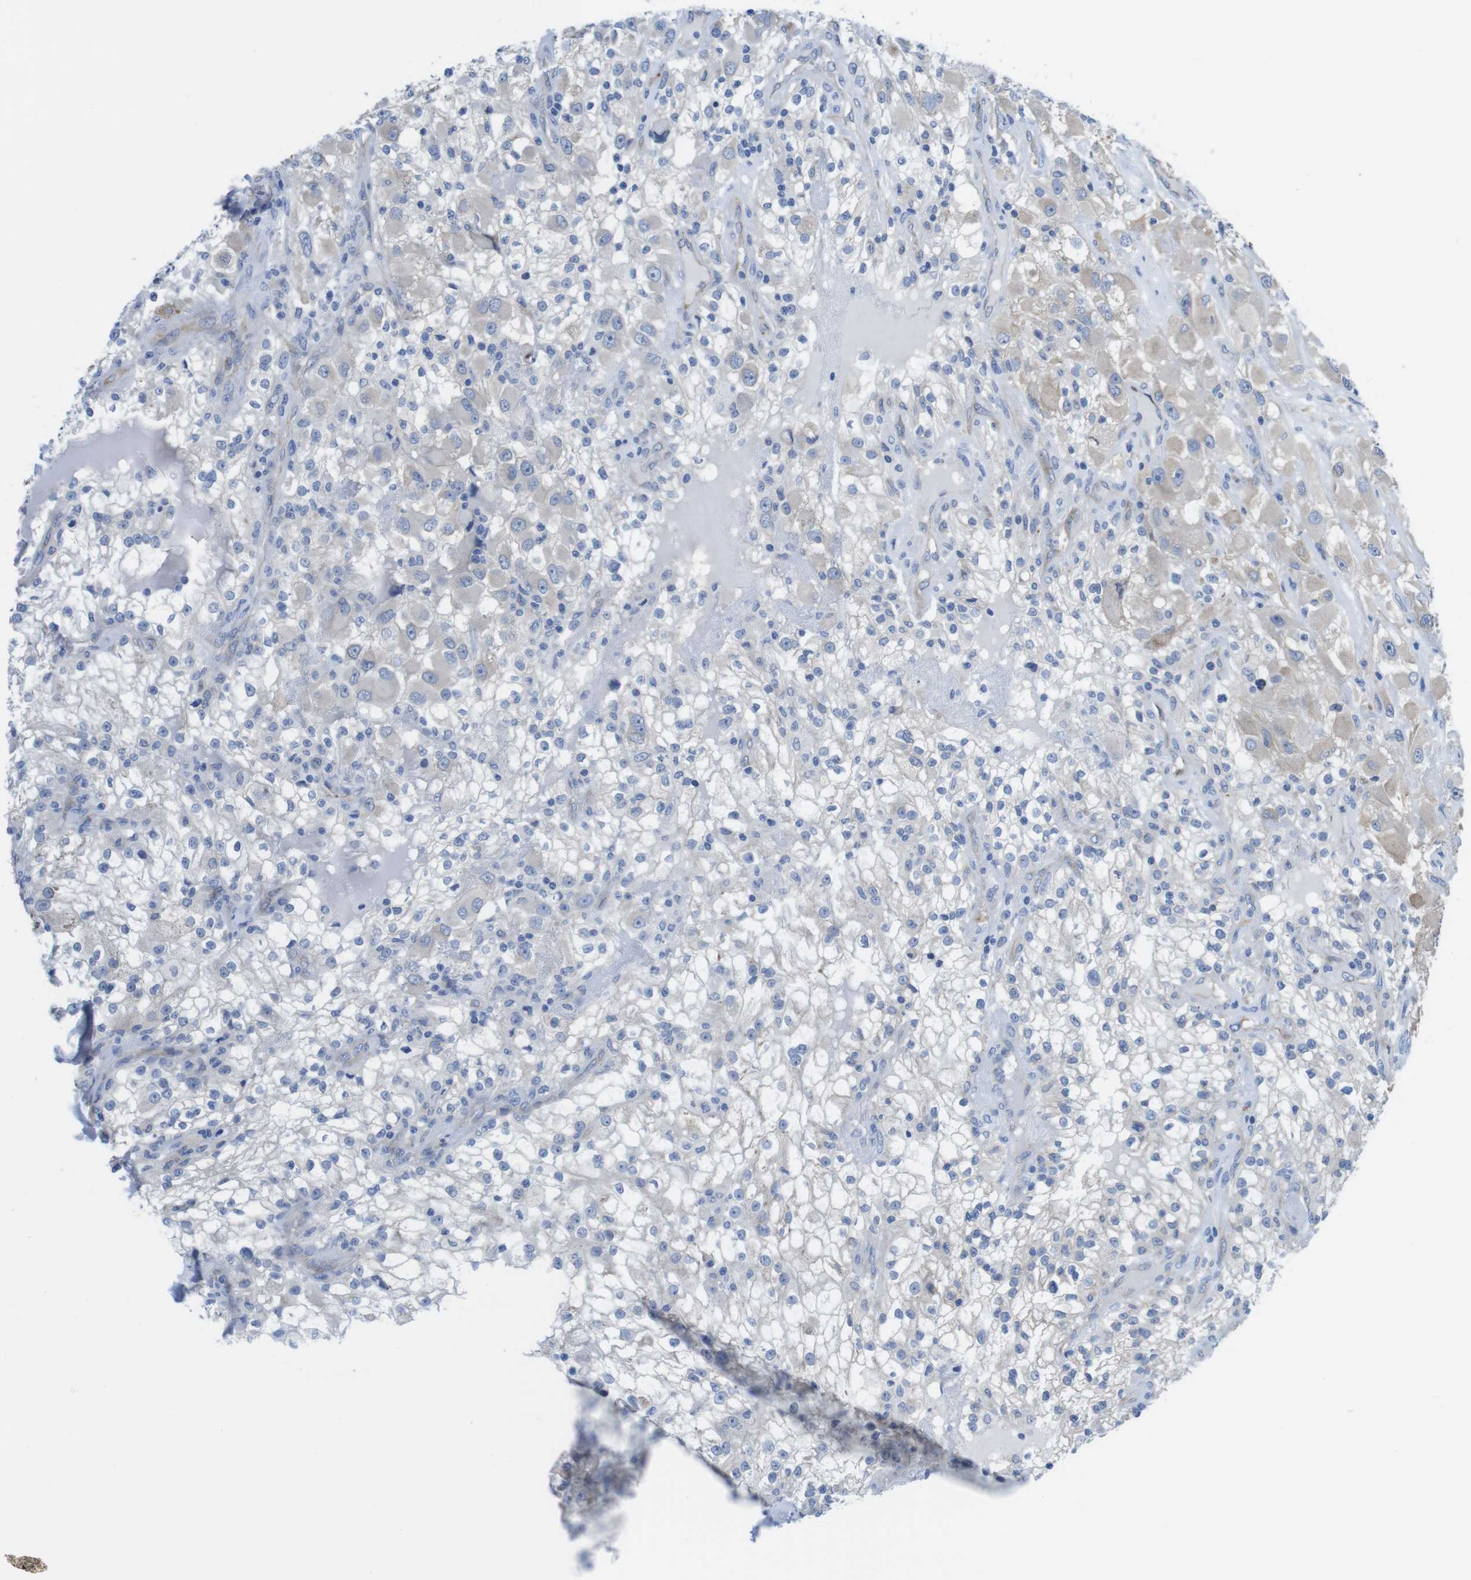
{"staining": {"intensity": "negative", "quantity": "none", "location": "none"}, "tissue": "renal cancer", "cell_type": "Tumor cells", "image_type": "cancer", "snomed": [{"axis": "morphology", "description": "Adenocarcinoma, NOS"}, {"axis": "topography", "description": "Kidney"}], "caption": "Human renal cancer (adenocarcinoma) stained for a protein using immunohistochemistry (IHC) displays no positivity in tumor cells.", "gene": "CDH8", "patient": {"sex": "female", "age": 52}}